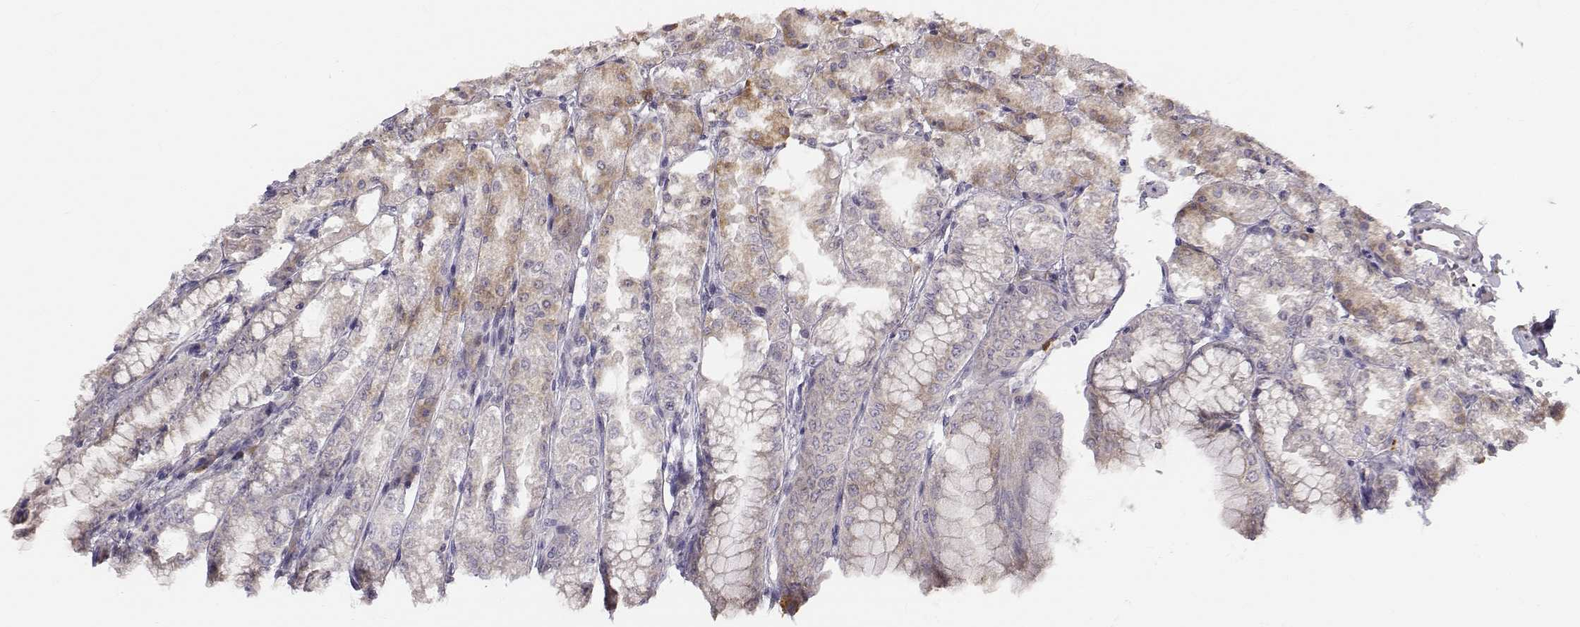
{"staining": {"intensity": "moderate", "quantity": "25%-75%", "location": "cytoplasmic/membranous"}, "tissue": "stomach", "cell_type": "Glandular cells", "image_type": "normal", "snomed": [{"axis": "morphology", "description": "Normal tissue, NOS"}, {"axis": "topography", "description": "Stomach, lower"}], "caption": "Glandular cells reveal medium levels of moderate cytoplasmic/membranous positivity in approximately 25%-75% of cells in normal human stomach. The protein of interest is stained brown, and the nuclei are stained in blue (DAB IHC with brightfield microscopy, high magnification).", "gene": "ACSL6", "patient": {"sex": "male", "age": 71}}